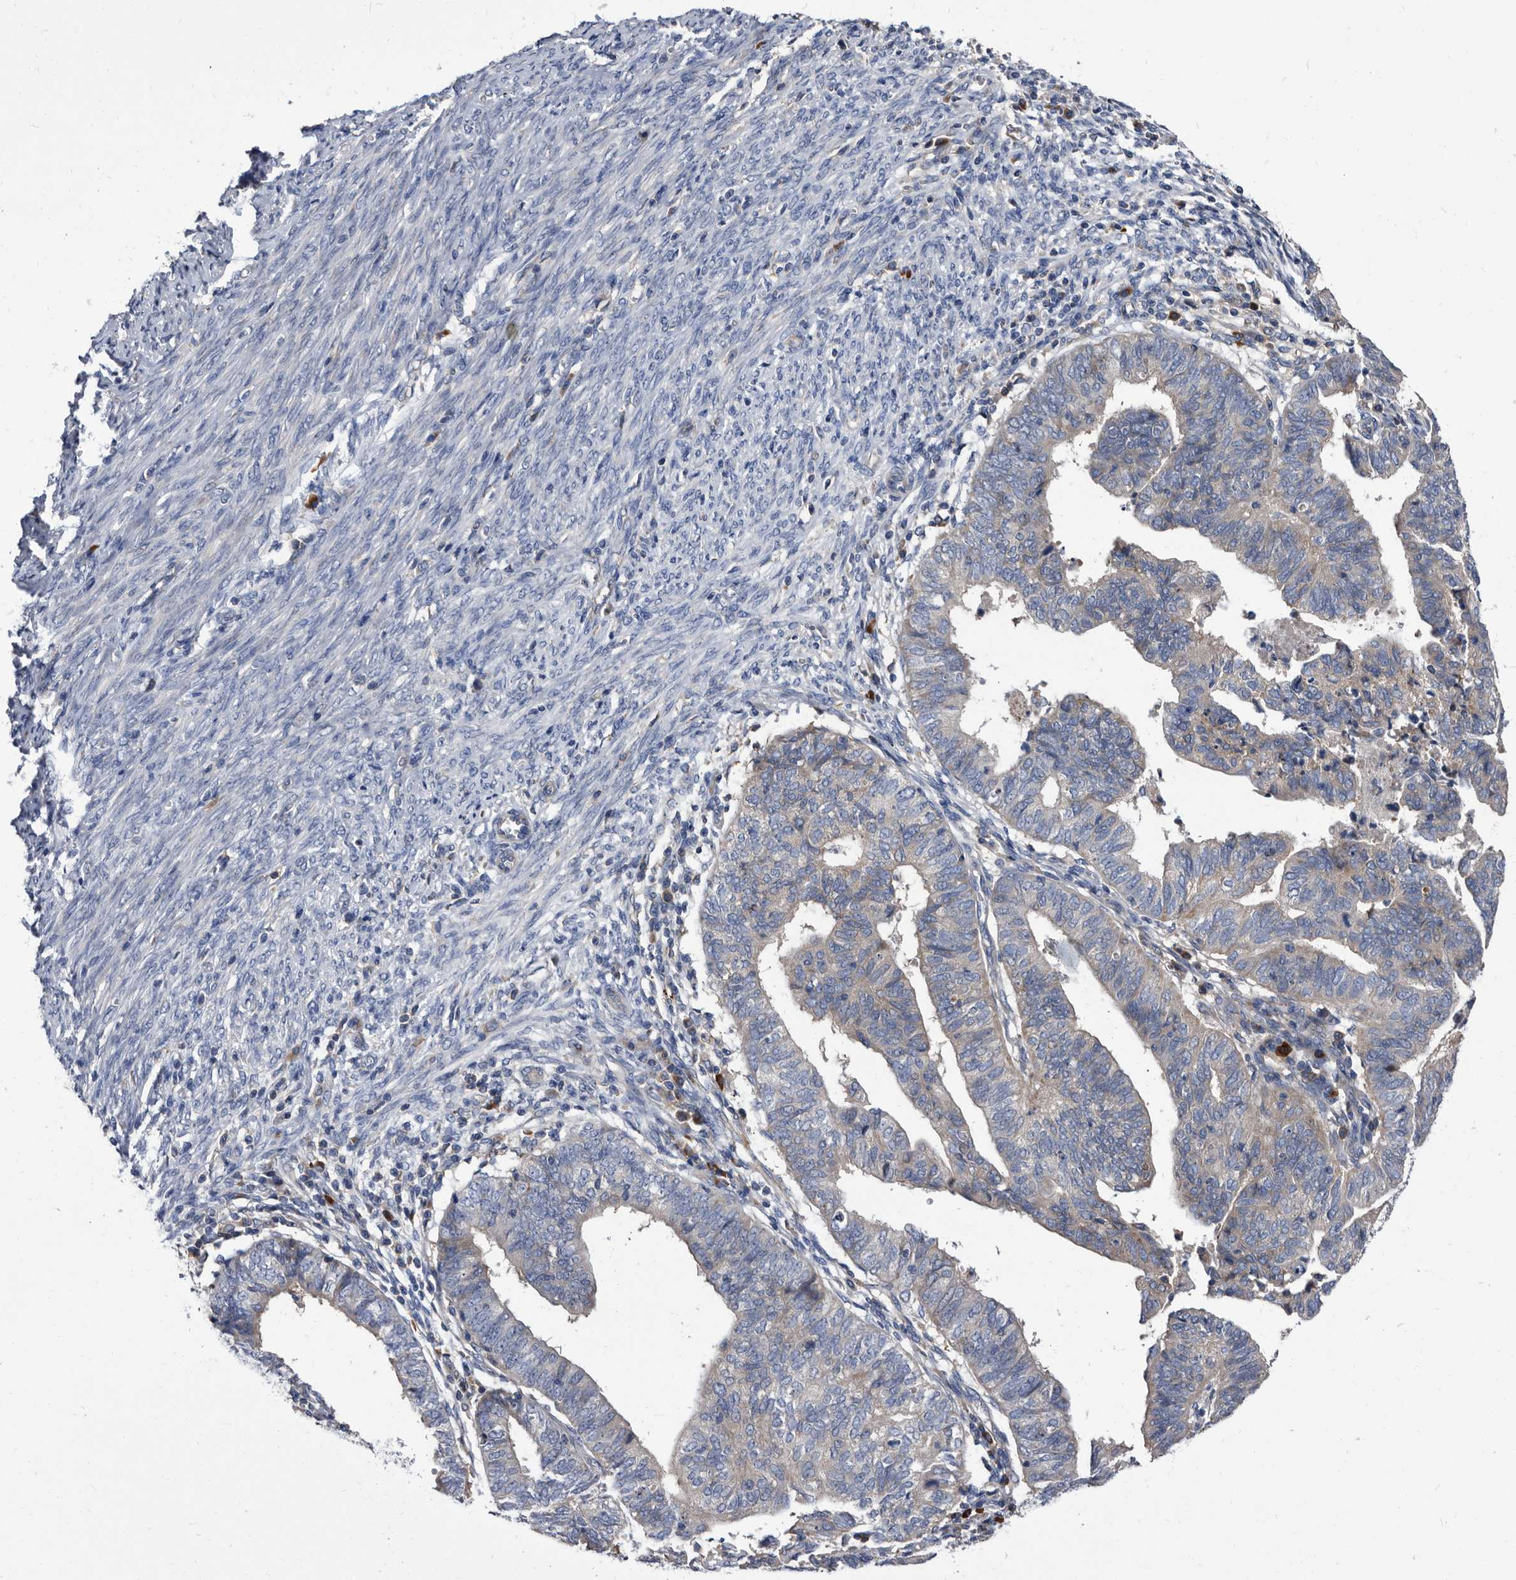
{"staining": {"intensity": "weak", "quantity": "25%-75%", "location": "cytoplasmic/membranous"}, "tissue": "endometrial cancer", "cell_type": "Tumor cells", "image_type": "cancer", "snomed": [{"axis": "morphology", "description": "Adenocarcinoma, NOS"}, {"axis": "topography", "description": "Uterus"}], "caption": "An image of human endometrial adenocarcinoma stained for a protein displays weak cytoplasmic/membranous brown staining in tumor cells.", "gene": "DTNBP1", "patient": {"sex": "female", "age": 77}}